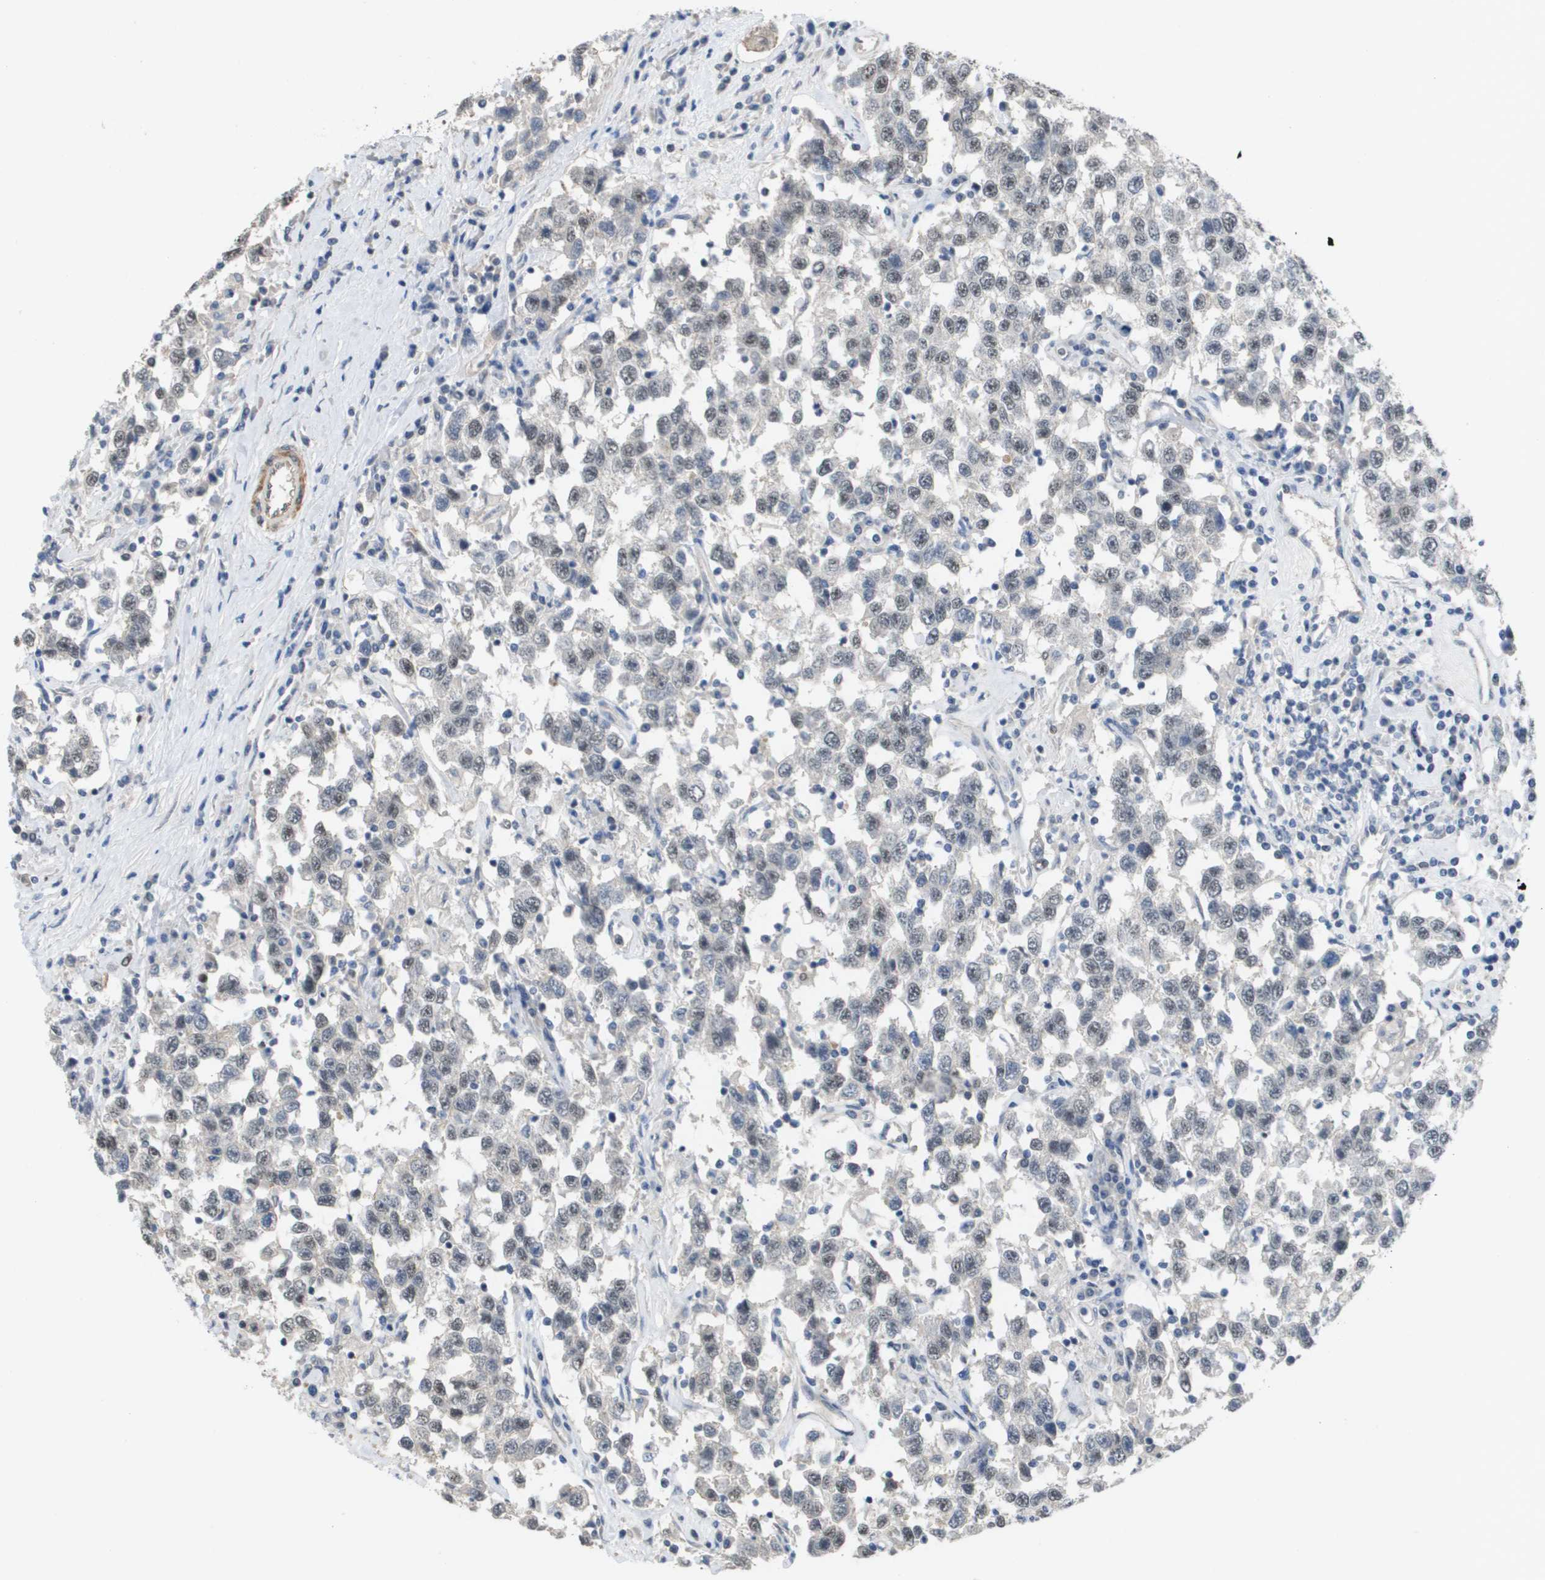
{"staining": {"intensity": "negative", "quantity": "none", "location": "none"}, "tissue": "testis cancer", "cell_type": "Tumor cells", "image_type": "cancer", "snomed": [{"axis": "morphology", "description": "Seminoma, NOS"}, {"axis": "topography", "description": "Testis"}], "caption": "Immunohistochemistry (IHC) histopathology image of testis seminoma stained for a protein (brown), which reveals no staining in tumor cells.", "gene": "RNF112", "patient": {"sex": "male", "age": 41}}